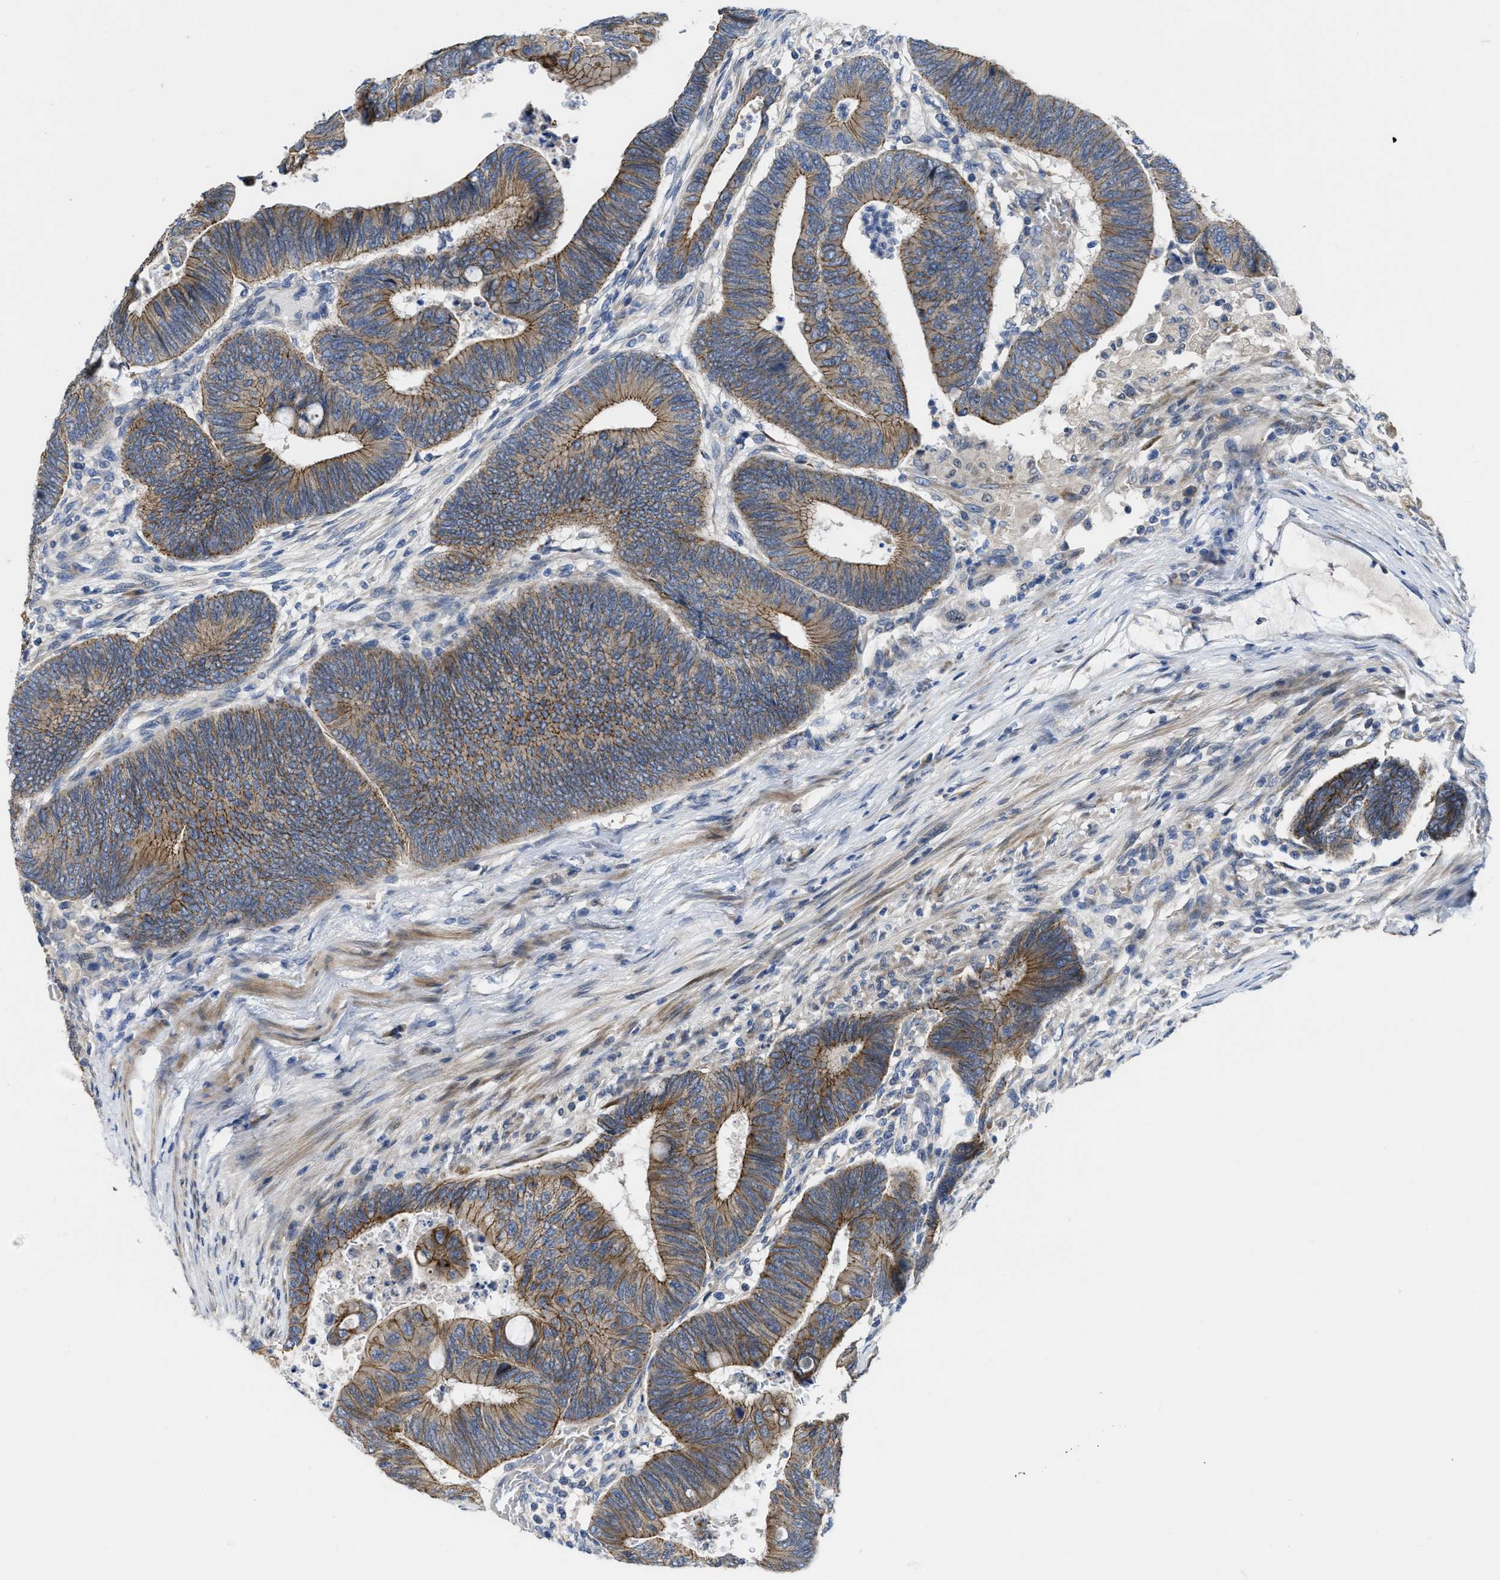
{"staining": {"intensity": "moderate", "quantity": ">75%", "location": "cytoplasmic/membranous"}, "tissue": "colorectal cancer", "cell_type": "Tumor cells", "image_type": "cancer", "snomed": [{"axis": "morphology", "description": "Normal tissue, NOS"}, {"axis": "morphology", "description": "Adenocarcinoma, NOS"}, {"axis": "topography", "description": "Rectum"}, {"axis": "topography", "description": "Peripheral nerve tissue"}], "caption": "Colorectal cancer (adenocarcinoma) stained with a brown dye demonstrates moderate cytoplasmic/membranous positive staining in about >75% of tumor cells.", "gene": "CDPF1", "patient": {"sex": "male", "age": 92}}